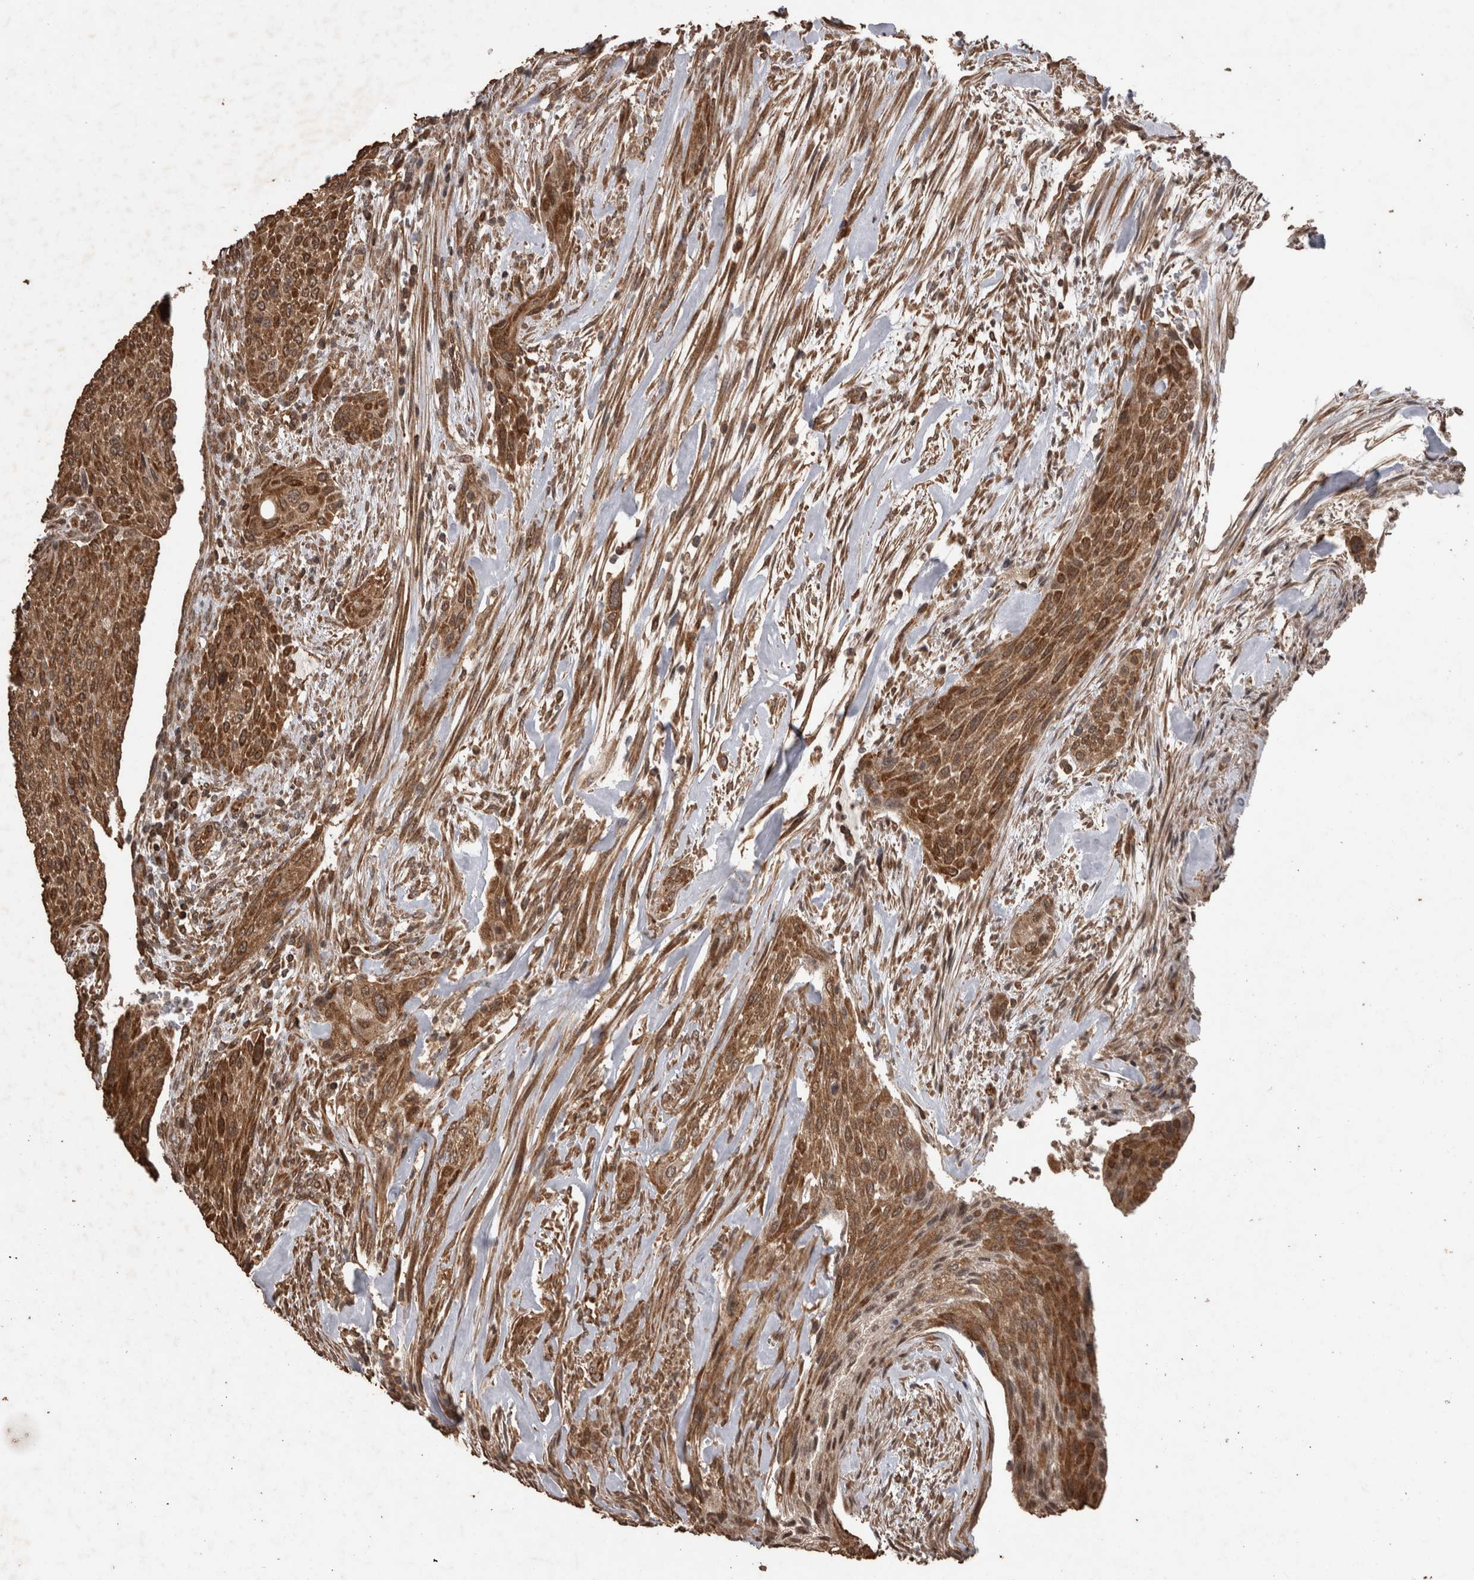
{"staining": {"intensity": "strong", "quantity": ">75%", "location": "cytoplasmic/membranous"}, "tissue": "urothelial cancer", "cell_type": "Tumor cells", "image_type": "cancer", "snomed": [{"axis": "morphology", "description": "Urothelial carcinoma, Low grade"}, {"axis": "morphology", "description": "Urothelial carcinoma, High grade"}, {"axis": "topography", "description": "Urinary bladder"}], "caption": "The immunohistochemical stain labels strong cytoplasmic/membranous staining in tumor cells of urothelial cancer tissue.", "gene": "PINK1", "patient": {"sex": "male", "age": 35}}